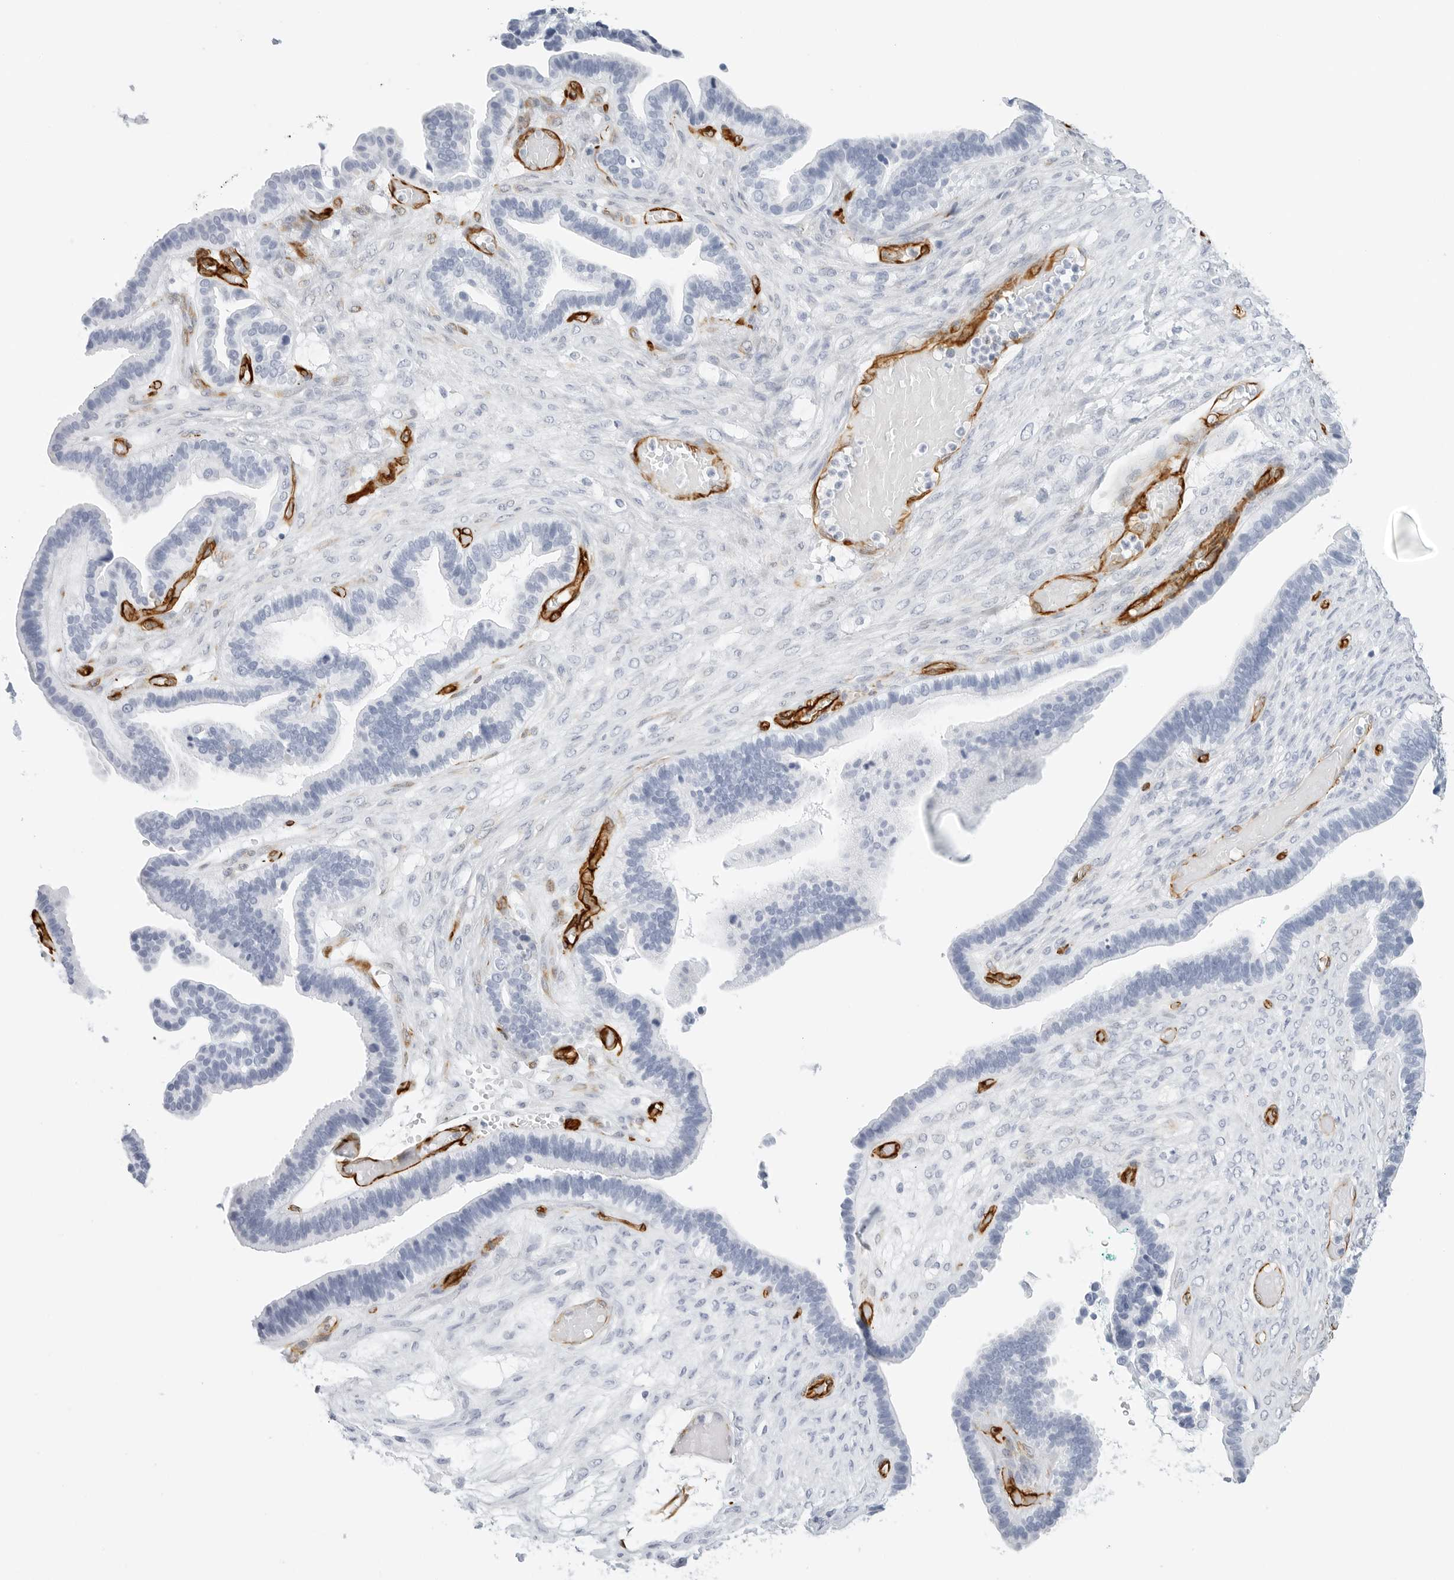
{"staining": {"intensity": "negative", "quantity": "none", "location": "none"}, "tissue": "ovarian cancer", "cell_type": "Tumor cells", "image_type": "cancer", "snomed": [{"axis": "morphology", "description": "Cystadenocarcinoma, serous, NOS"}, {"axis": "topography", "description": "Ovary"}], "caption": "Serous cystadenocarcinoma (ovarian) was stained to show a protein in brown. There is no significant staining in tumor cells.", "gene": "NES", "patient": {"sex": "female", "age": 56}}